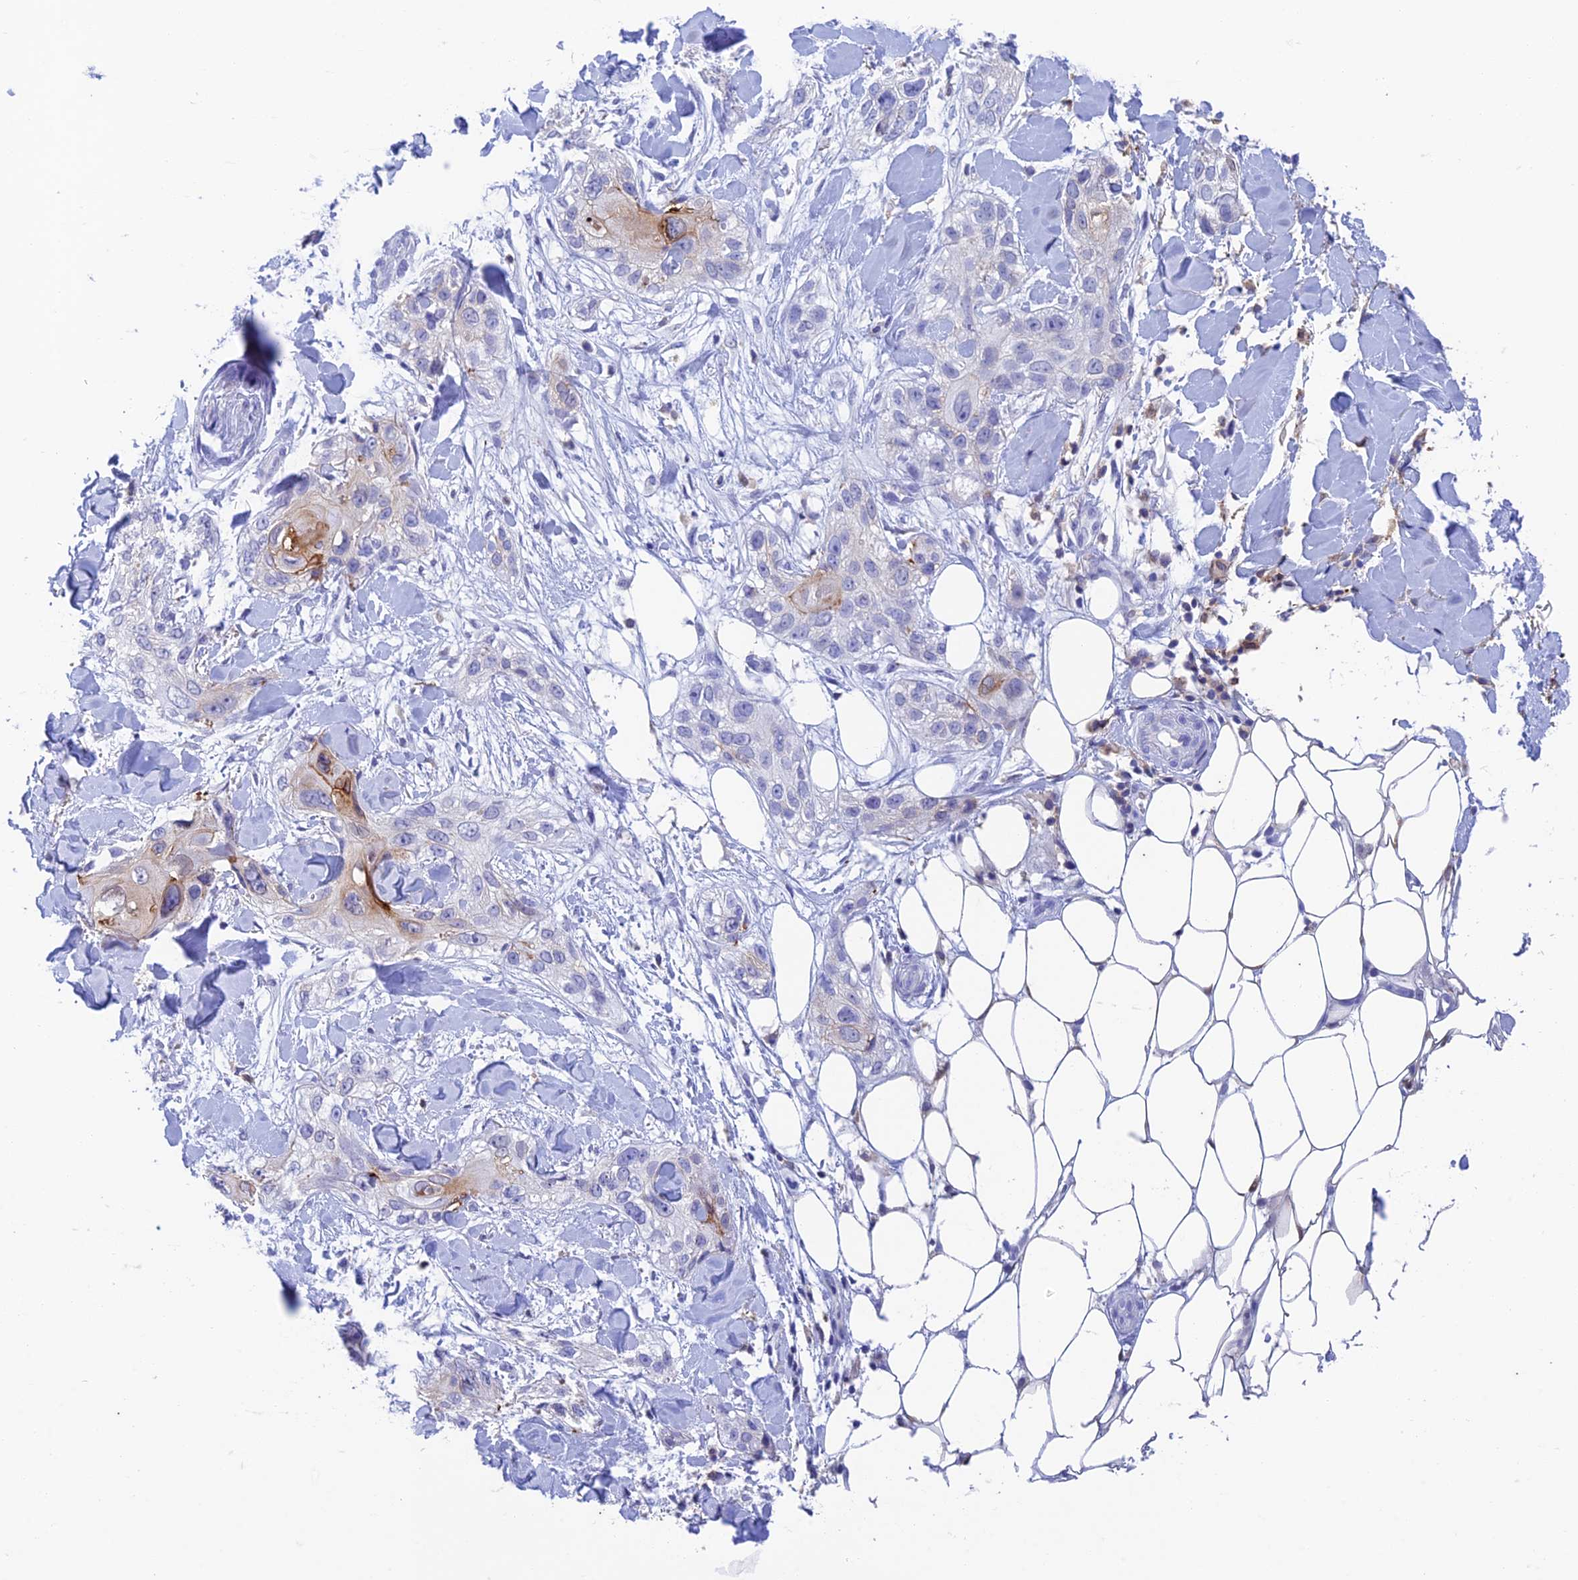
{"staining": {"intensity": "weak", "quantity": "<25%", "location": "cytoplasmic/membranous"}, "tissue": "skin cancer", "cell_type": "Tumor cells", "image_type": "cancer", "snomed": [{"axis": "morphology", "description": "Normal tissue, NOS"}, {"axis": "morphology", "description": "Squamous cell carcinoma, NOS"}, {"axis": "topography", "description": "Skin"}], "caption": "Protein analysis of skin cancer (squamous cell carcinoma) exhibits no significant positivity in tumor cells.", "gene": "FGF7", "patient": {"sex": "male", "age": 72}}